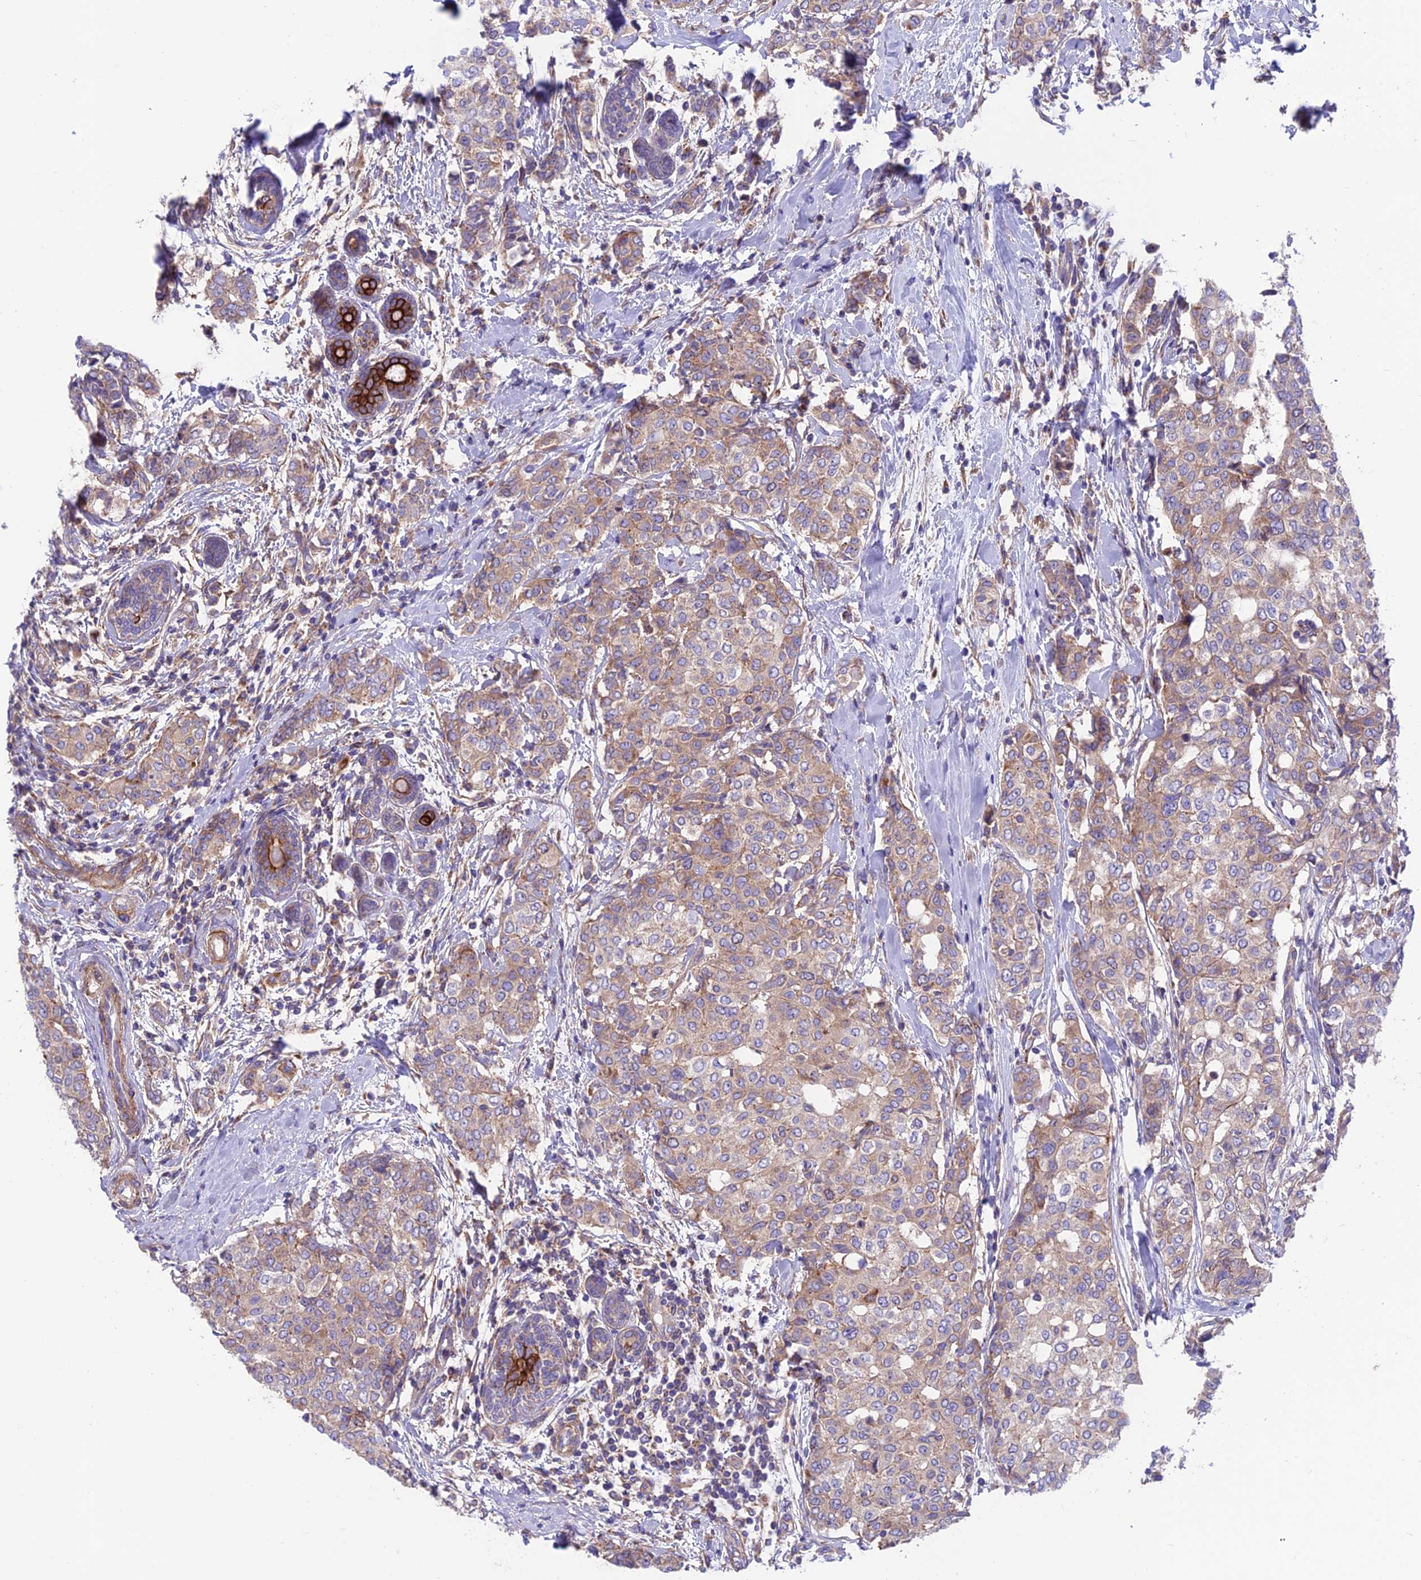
{"staining": {"intensity": "weak", "quantity": "25%-75%", "location": "cytoplasmic/membranous"}, "tissue": "breast cancer", "cell_type": "Tumor cells", "image_type": "cancer", "snomed": [{"axis": "morphology", "description": "Lobular carcinoma"}, {"axis": "topography", "description": "Breast"}], "caption": "Breast cancer was stained to show a protein in brown. There is low levels of weak cytoplasmic/membranous expression in approximately 25%-75% of tumor cells.", "gene": "VPS16", "patient": {"sex": "female", "age": 51}}